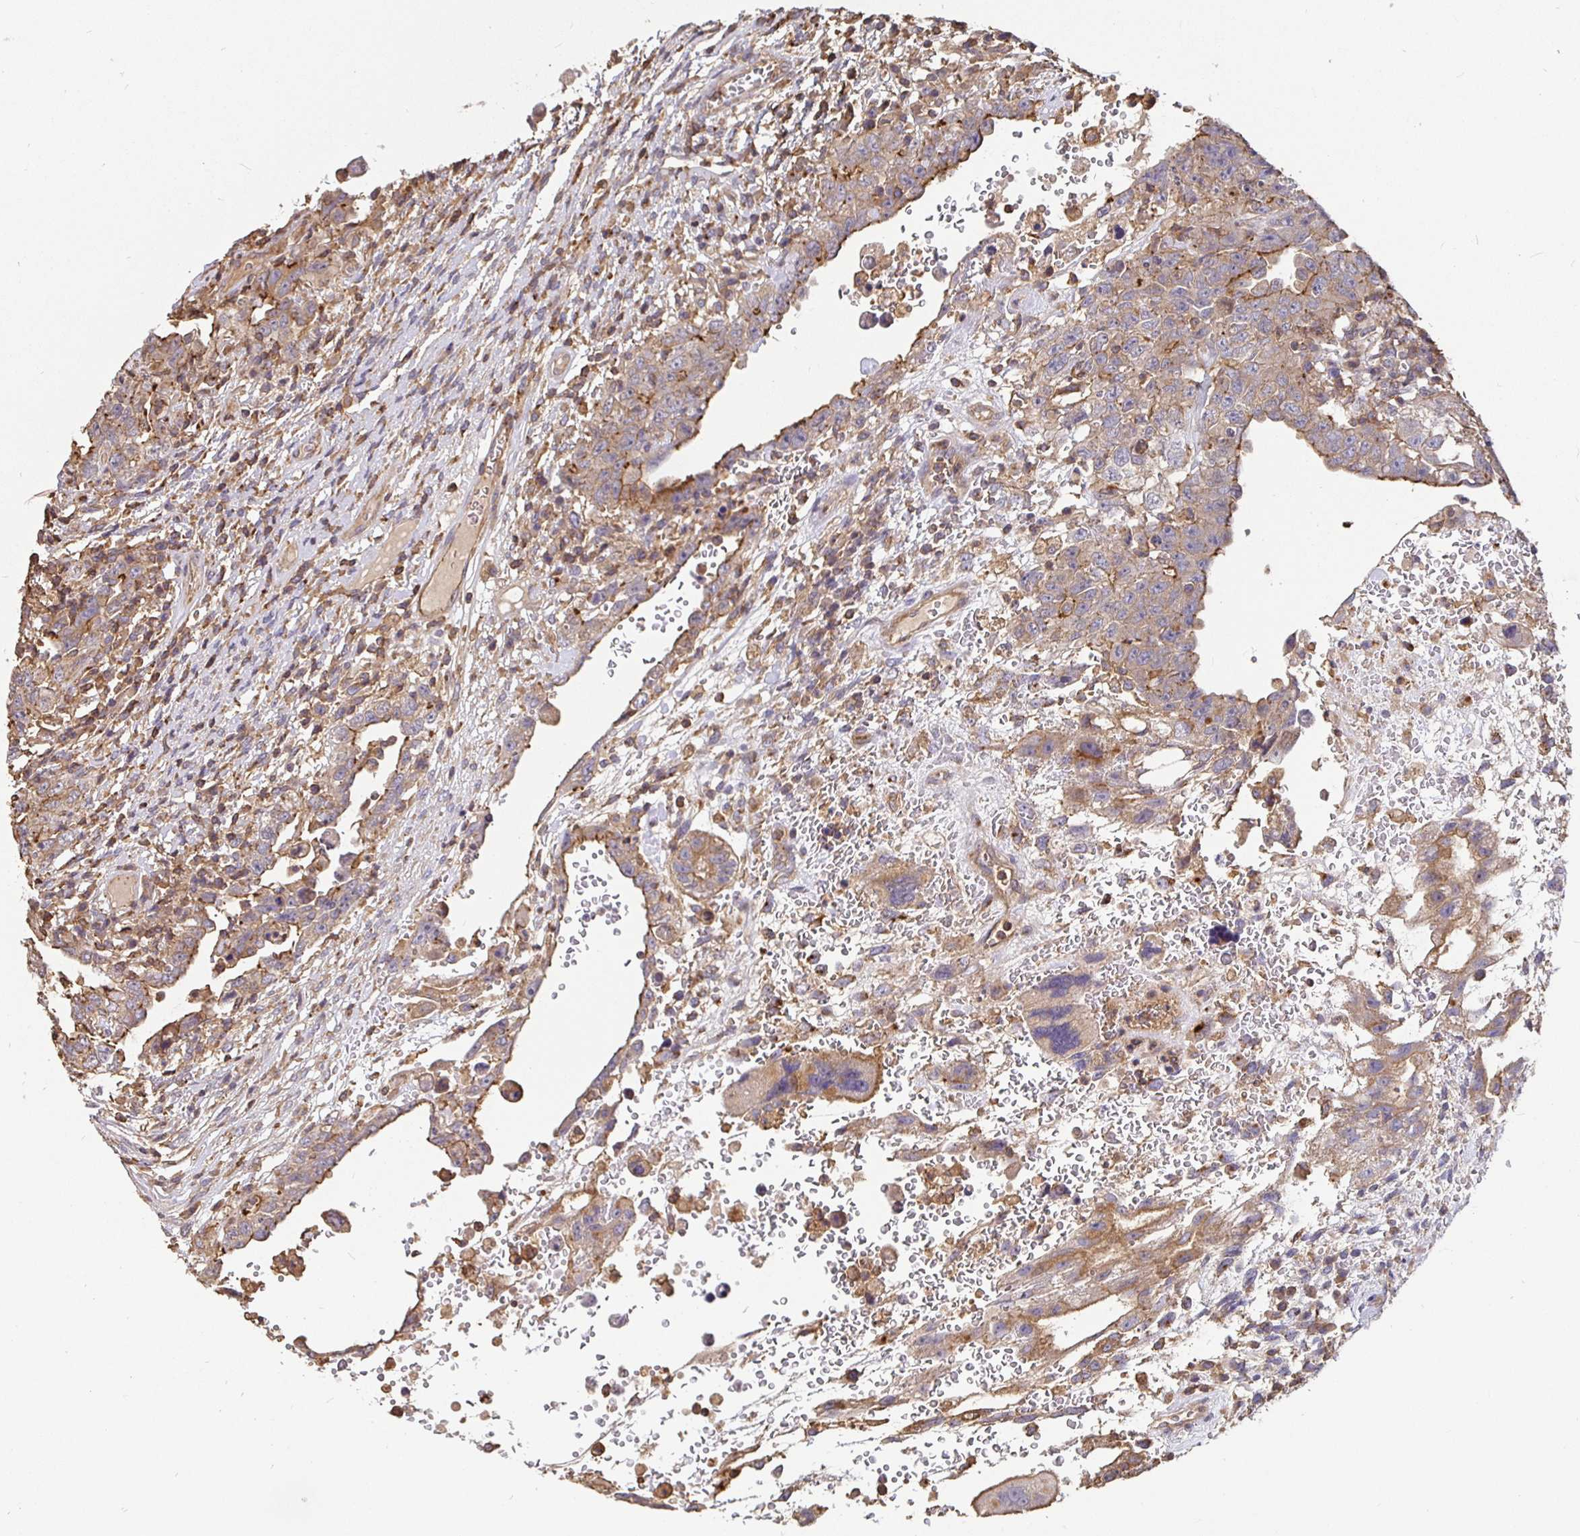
{"staining": {"intensity": "moderate", "quantity": ">75%", "location": "cytoplasmic/membranous"}, "tissue": "testis cancer", "cell_type": "Tumor cells", "image_type": "cancer", "snomed": [{"axis": "morphology", "description": "Carcinoma, Embryonal, NOS"}, {"axis": "topography", "description": "Testis"}], "caption": "Human testis cancer (embryonal carcinoma) stained with a protein marker exhibits moderate staining in tumor cells.", "gene": "C1QTNF7", "patient": {"sex": "male", "age": 26}}